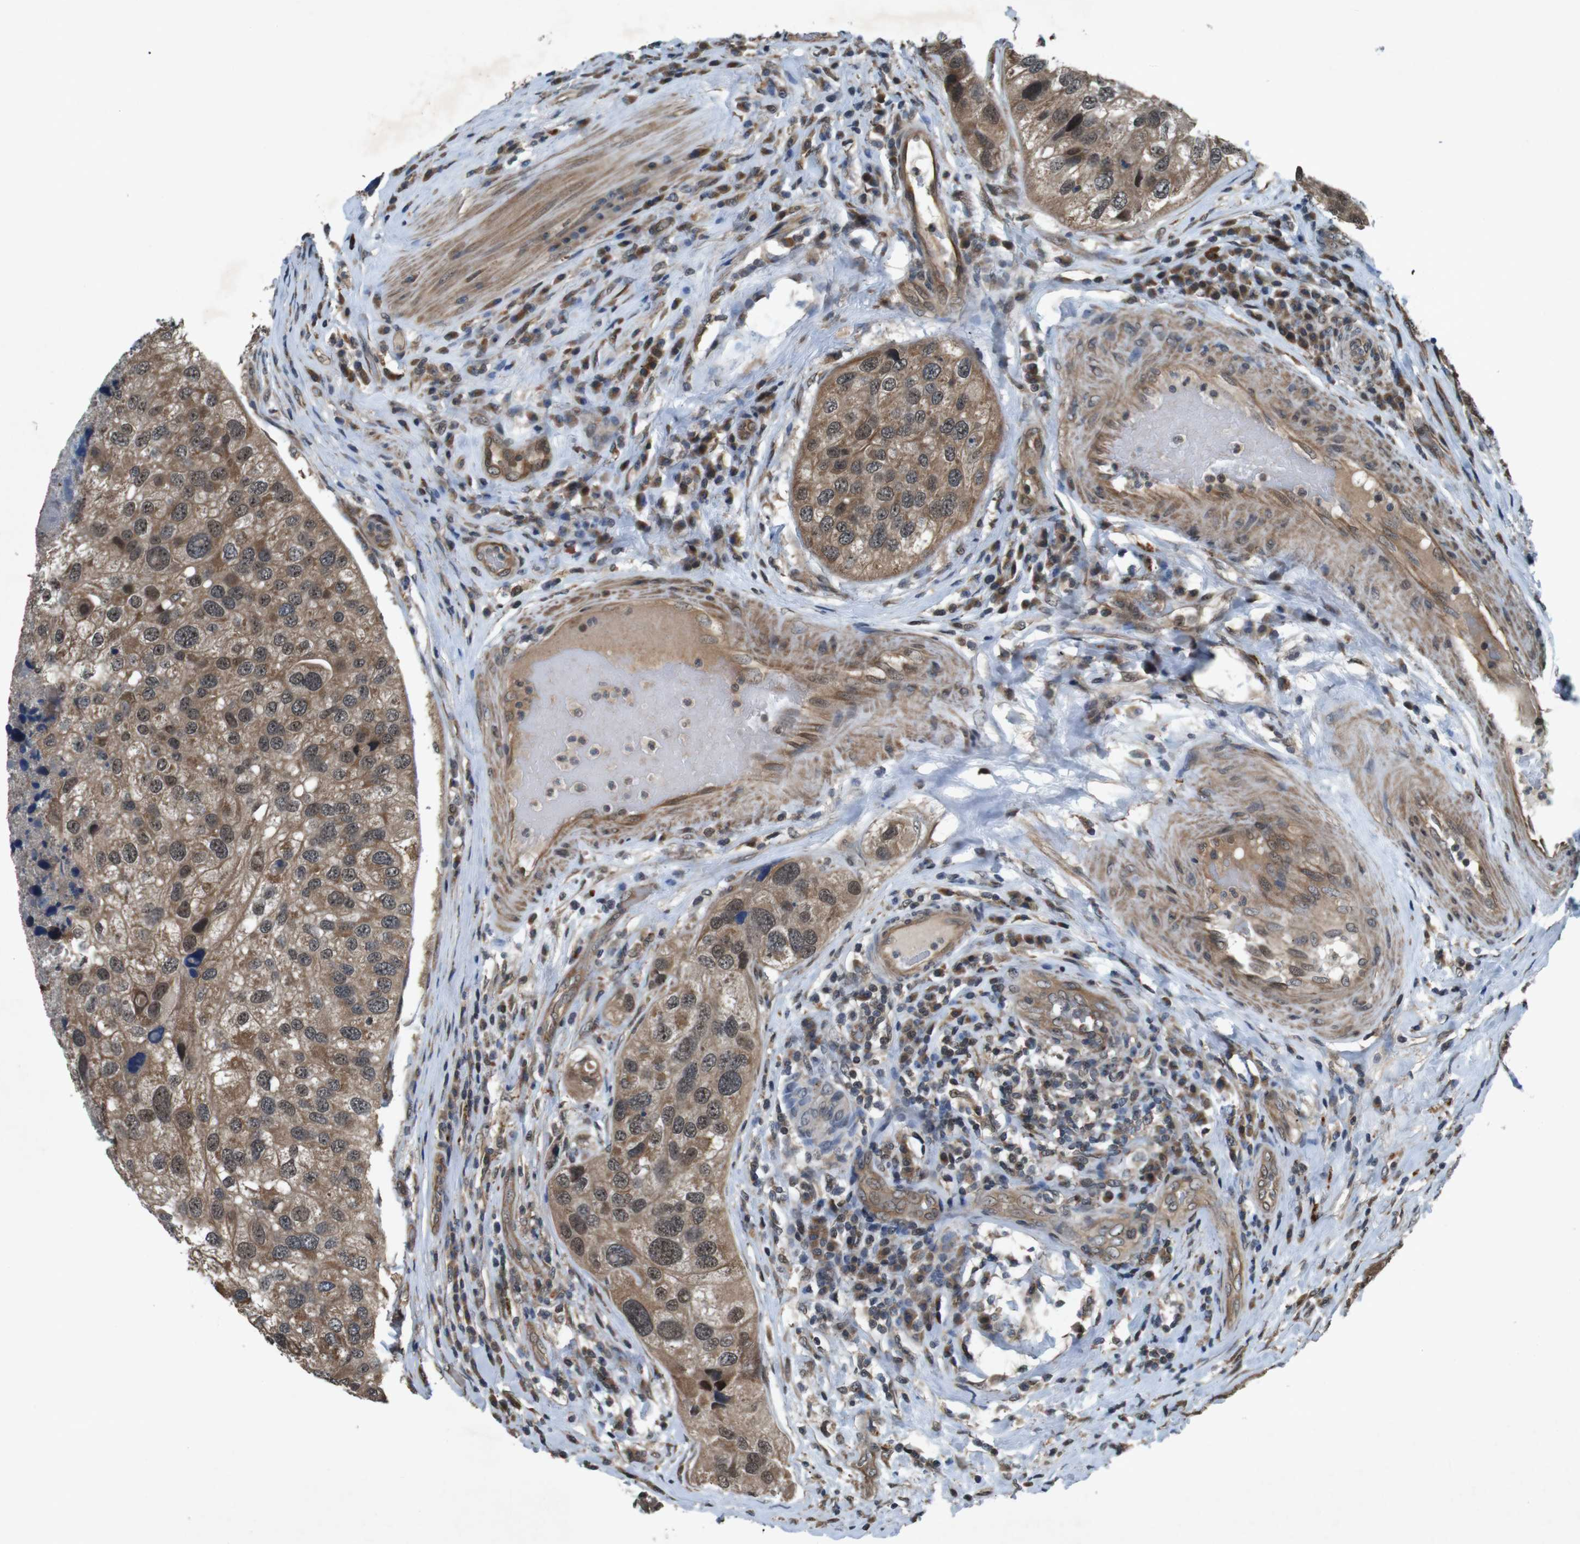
{"staining": {"intensity": "moderate", "quantity": ">75%", "location": "cytoplasmic/membranous"}, "tissue": "urothelial cancer", "cell_type": "Tumor cells", "image_type": "cancer", "snomed": [{"axis": "morphology", "description": "Urothelial carcinoma, High grade"}, {"axis": "topography", "description": "Urinary bladder"}], "caption": "Tumor cells exhibit medium levels of moderate cytoplasmic/membranous expression in about >75% of cells in urothelial cancer.", "gene": "SOCS1", "patient": {"sex": "female", "age": 64}}